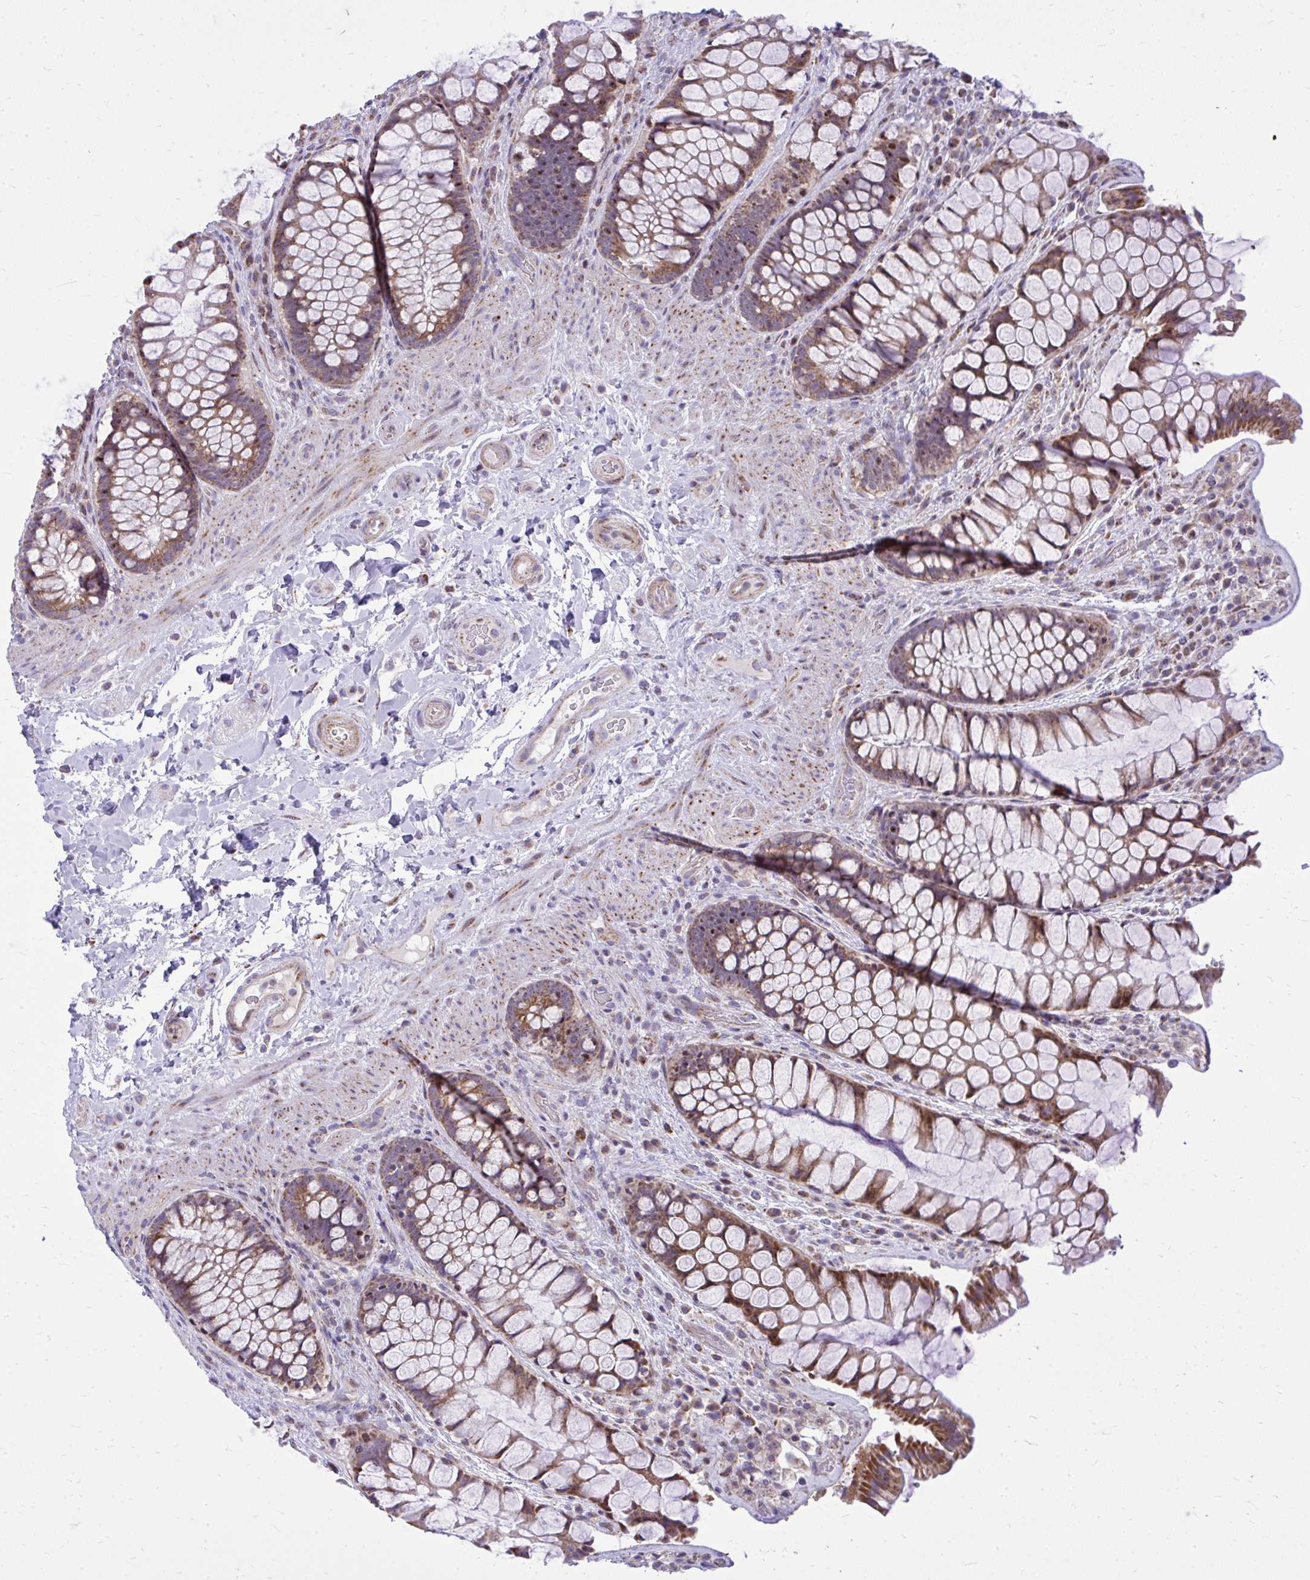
{"staining": {"intensity": "moderate", "quantity": ">75%", "location": "cytoplasmic/membranous,nuclear"}, "tissue": "rectum", "cell_type": "Glandular cells", "image_type": "normal", "snomed": [{"axis": "morphology", "description": "Normal tissue, NOS"}, {"axis": "topography", "description": "Rectum"}], "caption": "Rectum was stained to show a protein in brown. There is medium levels of moderate cytoplasmic/membranous,nuclear expression in about >75% of glandular cells. The protein is stained brown, and the nuclei are stained in blue (DAB IHC with brightfield microscopy, high magnification).", "gene": "GPRIN3", "patient": {"sex": "female", "age": 58}}